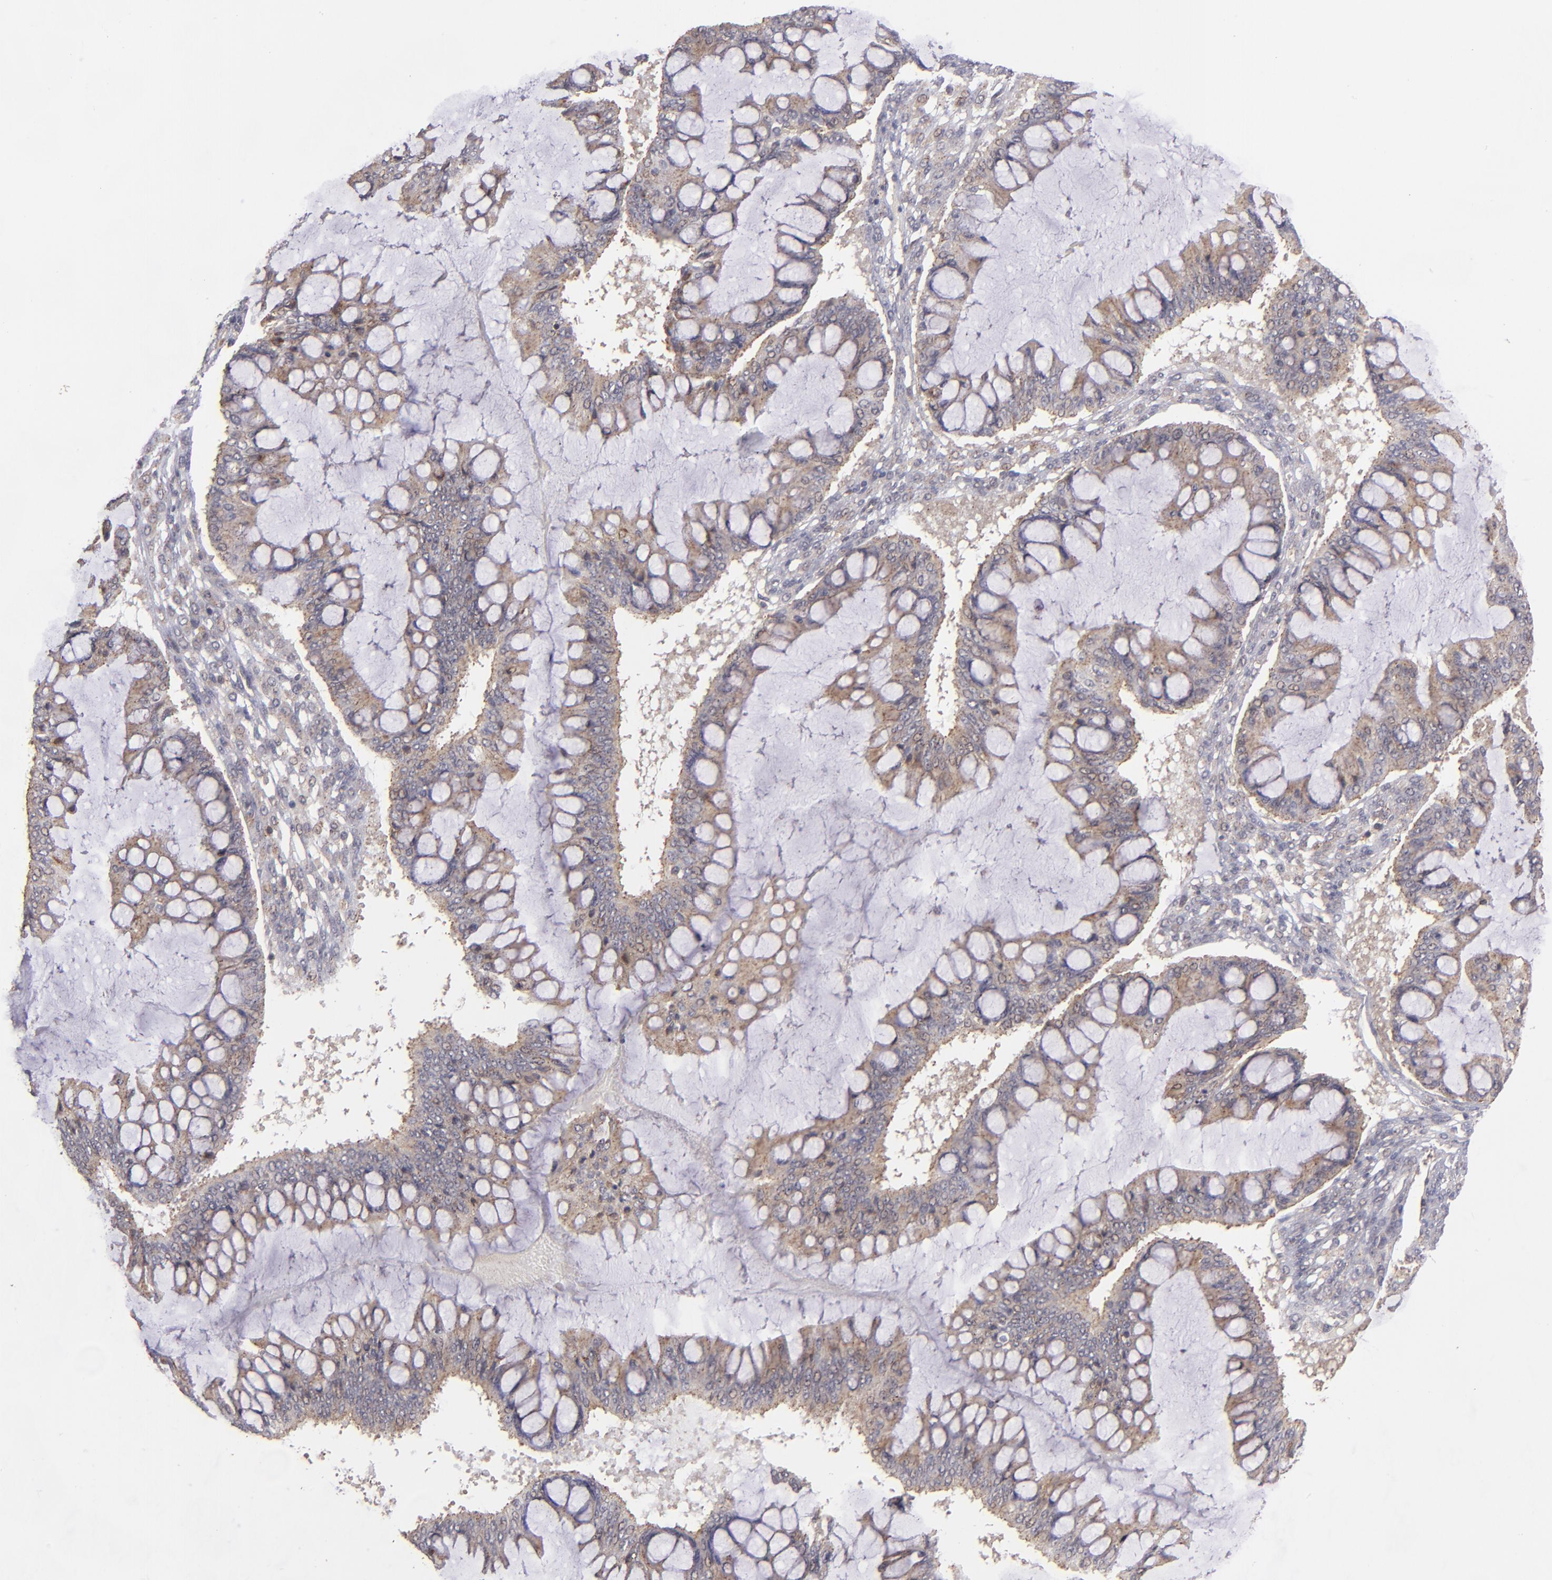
{"staining": {"intensity": "weak", "quantity": "25%-75%", "location": "cytoplasmic/membranous"}, "tissue": "ovarian cancer", "cell_type": "Tumor cells", "image_type": "cancer", "snomed": [{"axis": "morphology", "description": "Cystadenocarcinoma, mucinous, NOS"}, {"axis": "topography", "description": "Ovary"}], "caption": "Immunohistochemistry (IHC) of ovarian cancer (mucinous cystadenocarcinoma) reveals low levels of weak cytoplasmic/membranous staining in about 25%-75% of tumor cells. (brown staining indicates protein expression, while blue staining denotes nuclei).", "gene": "ZFYVE1", "patient": {"sex": "female", "age": 73}}